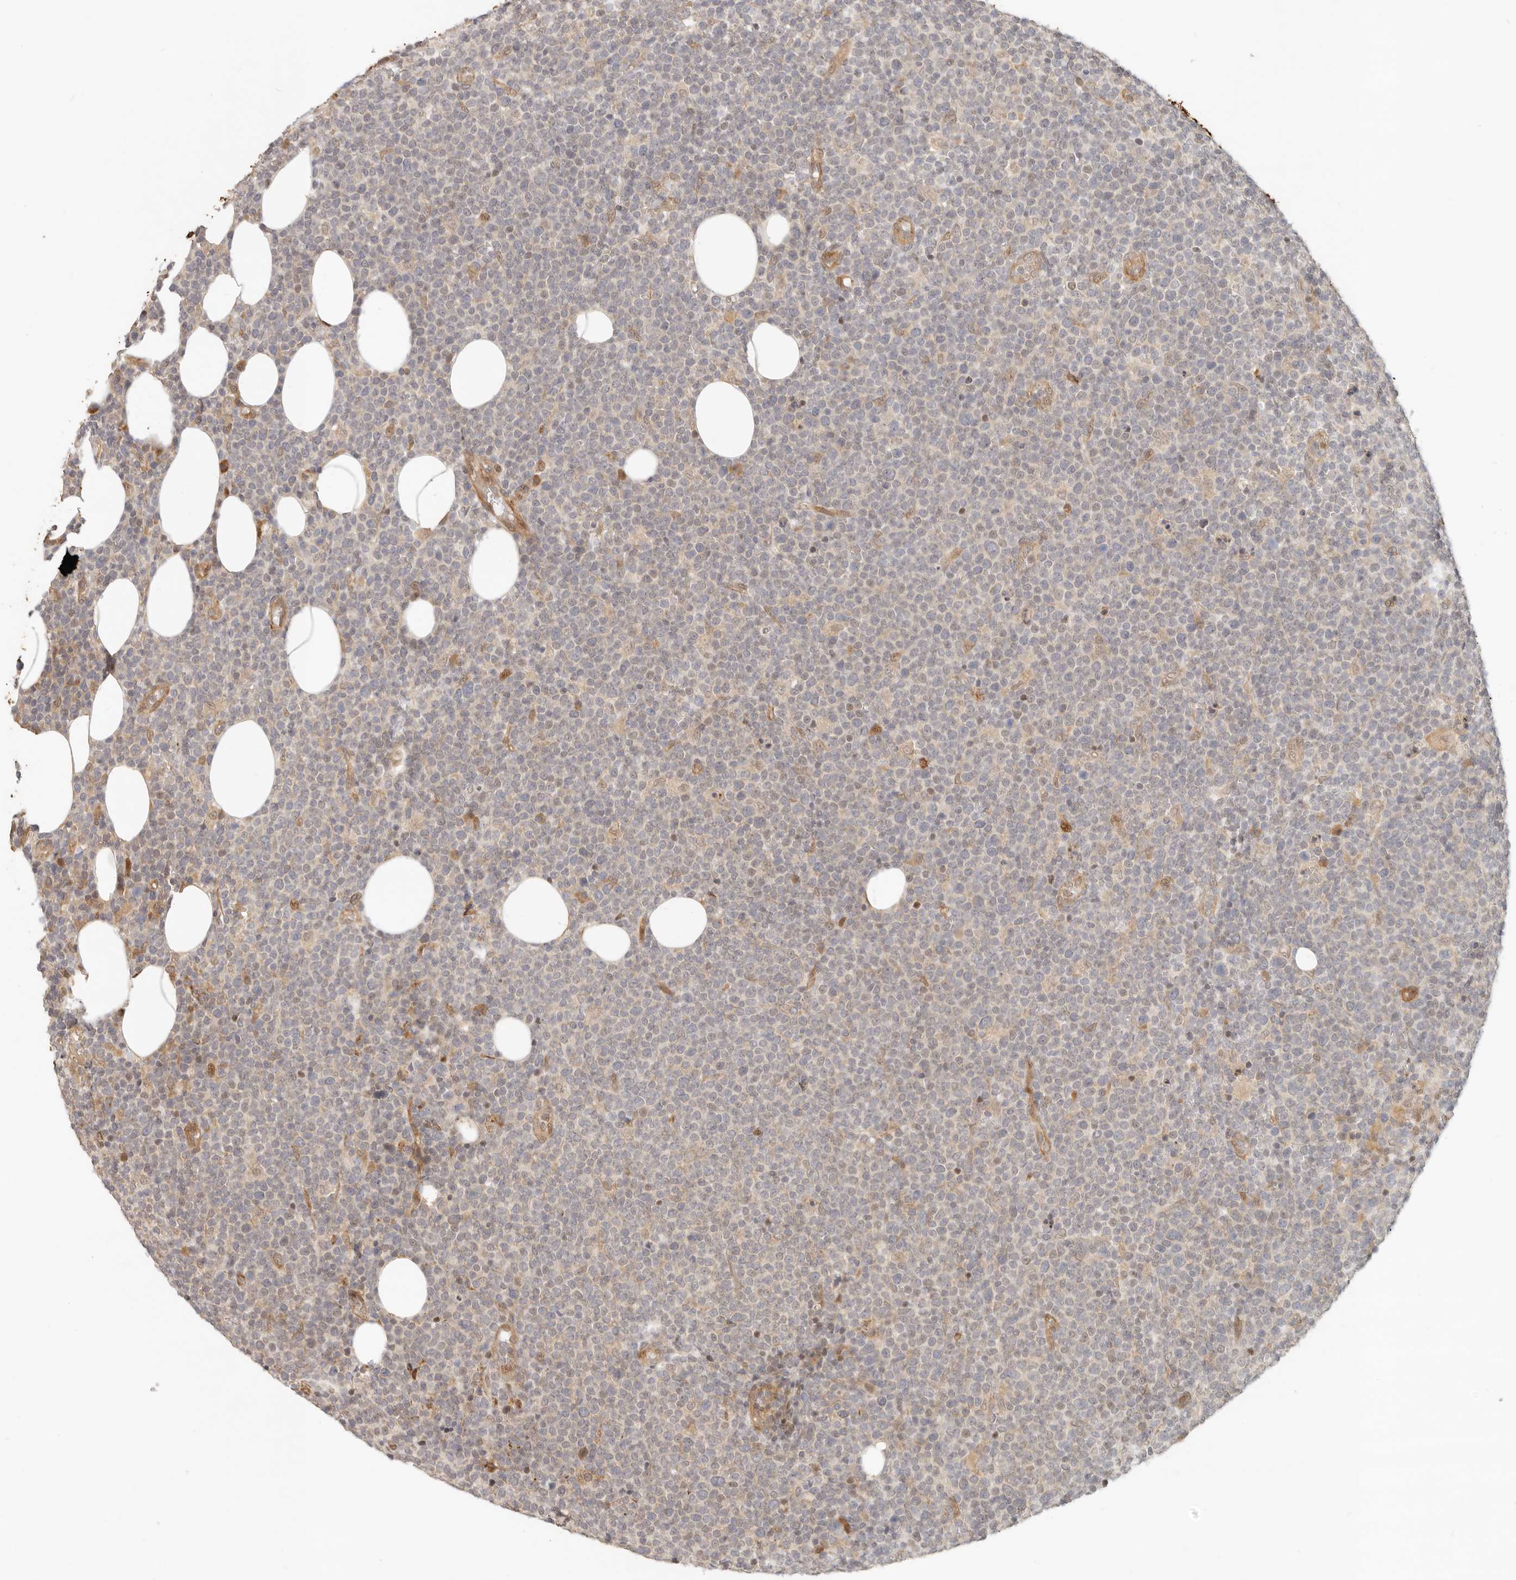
{"staining": {"intensity": "negative", "quantity": "none", "location": "none"}, "tissue": "lymphoma", "cell_type": "Tumor cells", "image_type": "cancer", "snomed": [{"axis": "morphology", "description": "Malignant lymphoma, non-Hodgkin's type, High grade"}, {"axis": "topography", "description": "Lymph node"}], "caption": "Immunohistochemical staining of high-grade malignant lymphoma, non-Hodgkin's type demonstrates no significant staining in tumor cells.", "gene": "TUFT1", "patient": {"sex": "male", "age": 61}}